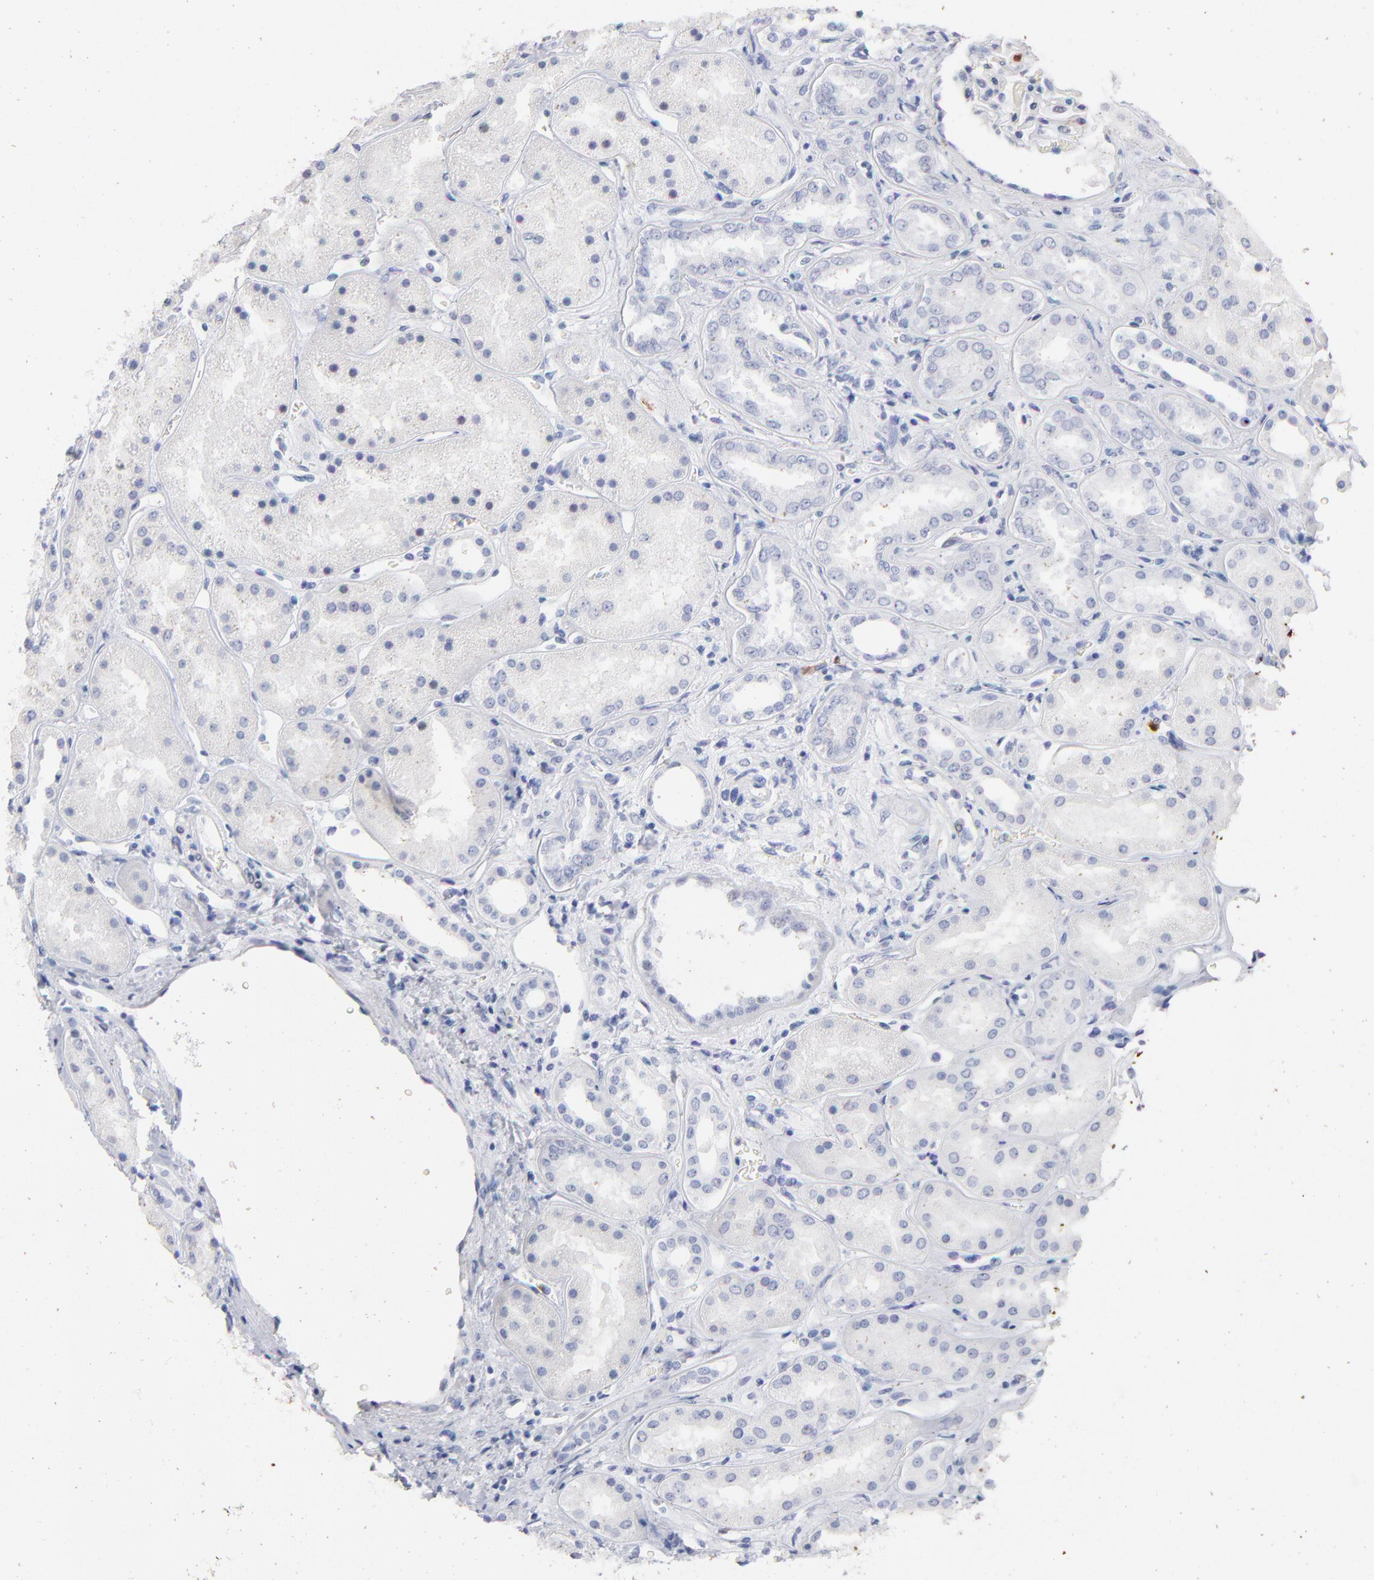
{"staining": {"intensity": "negative", "quantity": "none", "location": "none"}, "tissue": "kidney", "cell_type": "Cells in glomeruli", "image_type": "normal", "snomed": [{"axis": "morphology", "description": "Normal tissue, NOS"}, {"axis": "topography", "description": "Kidney"}], "caption": "The image exhibits no staining of cells in glomeruli in normal kidney.", "gene": "ARG1", "patient": {"sex": "male", "age": 28}}